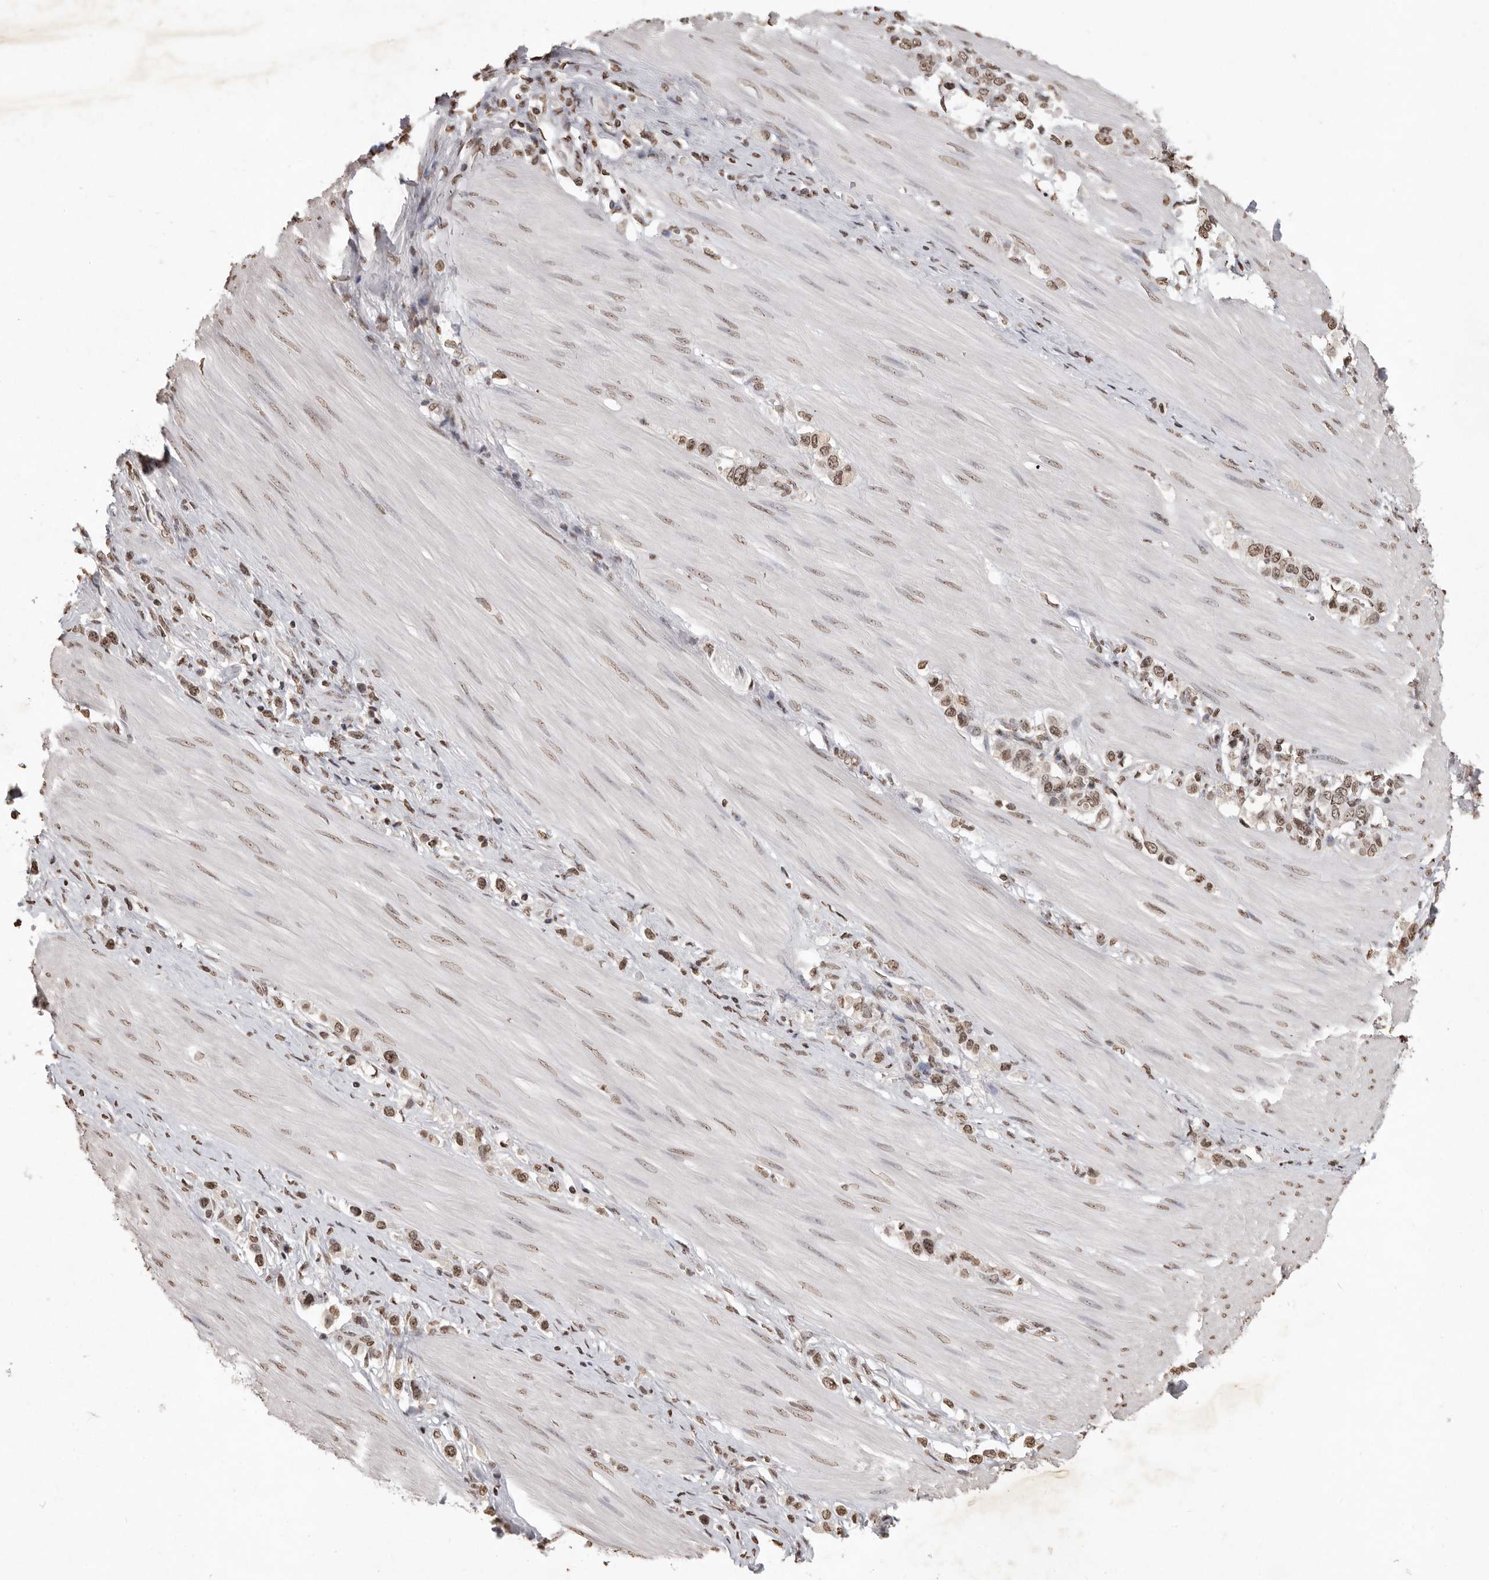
{"staining": {"intensity": "moderate", "quantity": ">75%", "location": "nuclear"}, "tissue": "stomach cancer", "cell_type": "Tumor cells", "image_type": "cancer", "snomed": [{"axis": "morphology", "description": "Adenocarcinoma, NOS"}, {"axis": "topography", "description": "Stomach"}], "caption": "Protein staining by immunohistochemistry (IHC) demonstrates moderate nuclear positivity in approximately >75% of tumor cells in stomach cancer. The protein is shown in brown color, while the nuclei are stained blue.", "gene": "WDR45", "patient": {"sex": "female", "age": 65}}